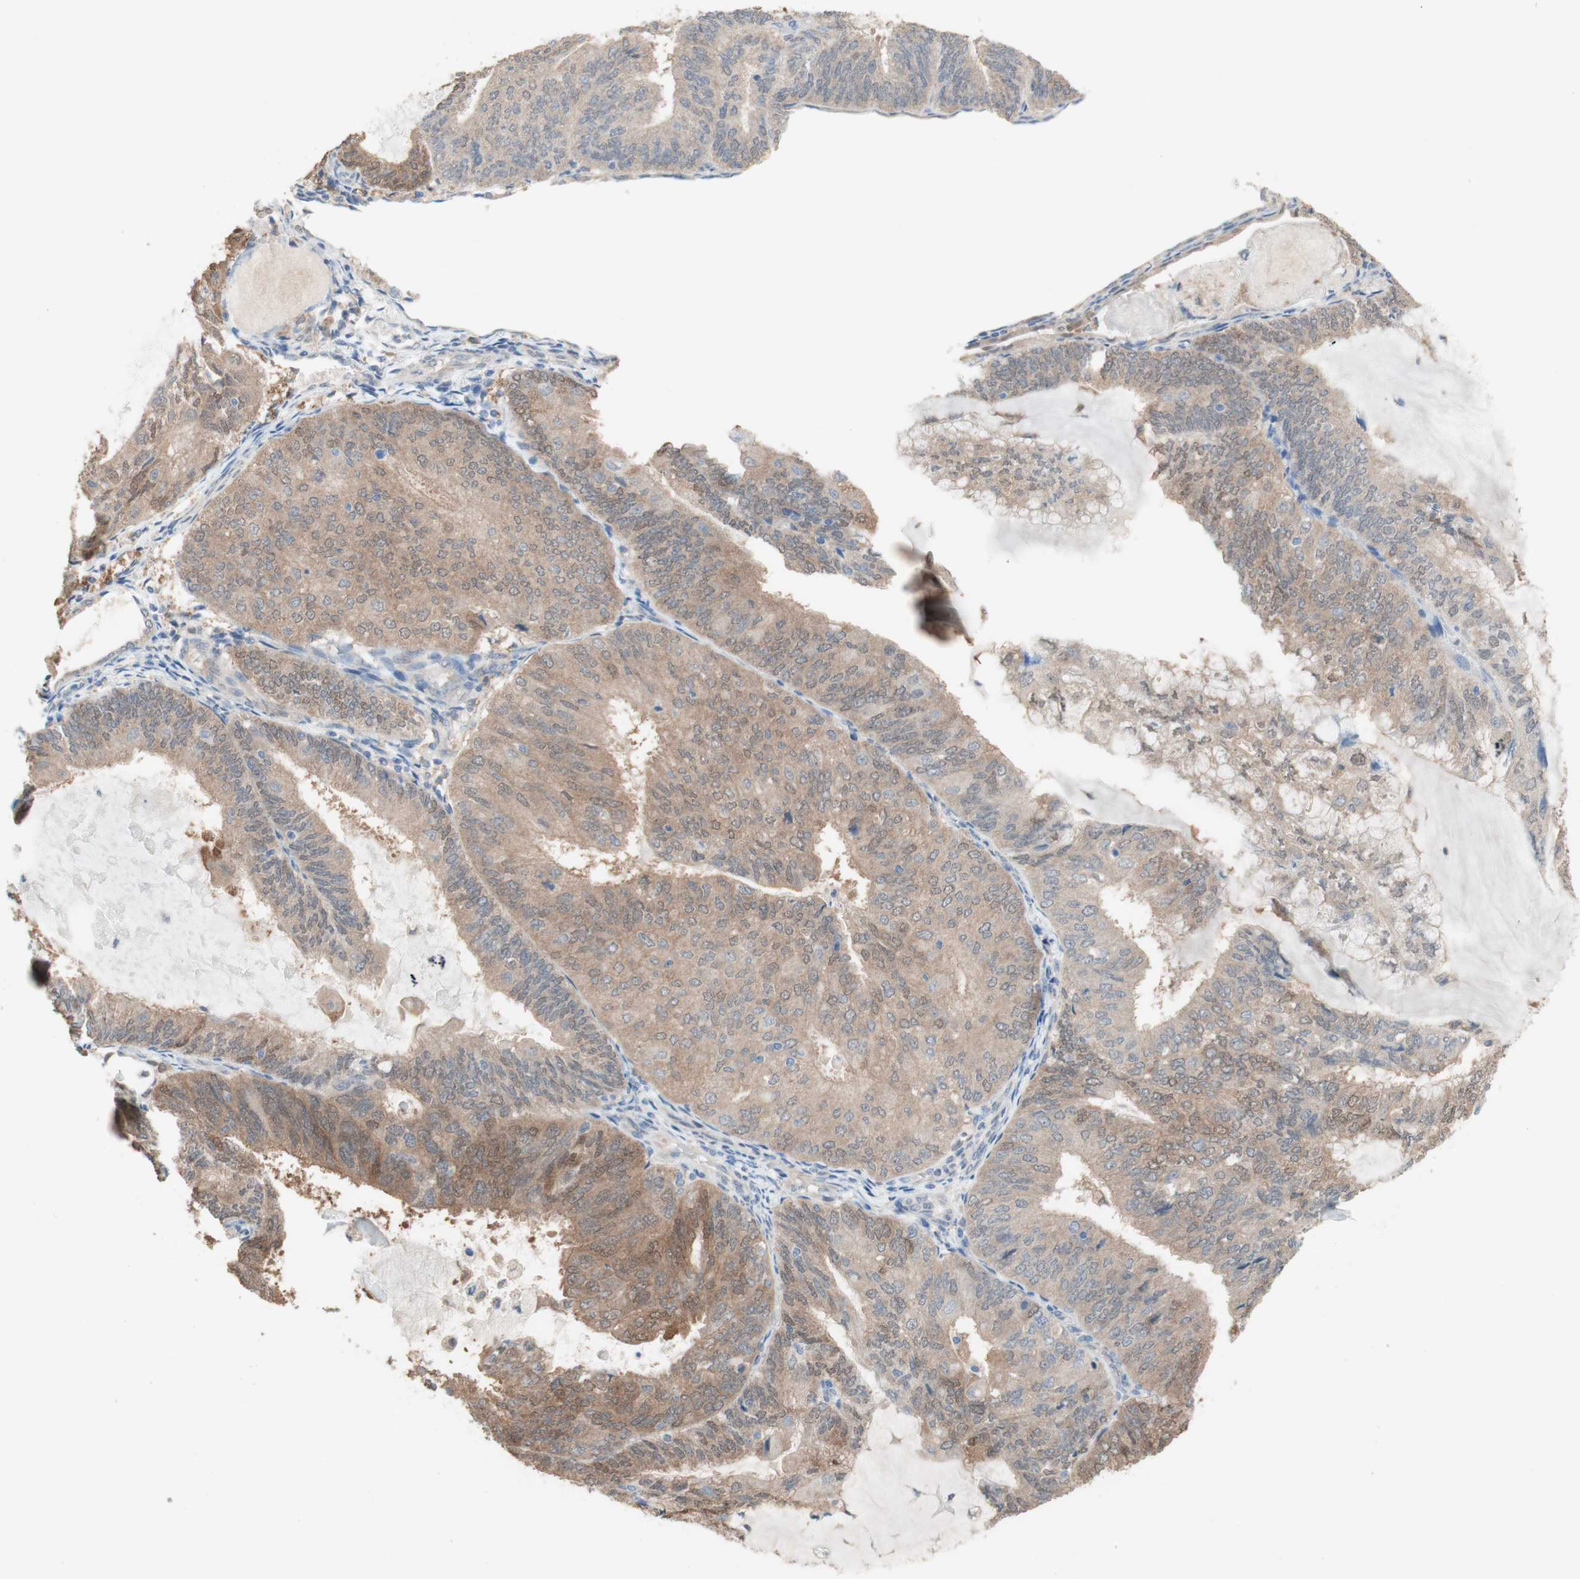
{"staining": {"intensity": "weak", "quantity": ">75%", "location": "cytoplasmic/membranous"}, "tissue": "endometrial cancer", "cell_type": "Tumor cells", "image_type": "cancer", "snomed": [{"axis": "morphology", "description": "Adenocarcinoma, NOS"}, {"axis": "topography", "description": "Endometrium"}], "caption": "Human adenocarcinoma (endometrial) stained for a protein (brown) shows weak cytoplasmic/membranous positive staining in about >75% of tumor cells.", "gene": "COMT", "patient": {"sex": "female", "age": 81}}